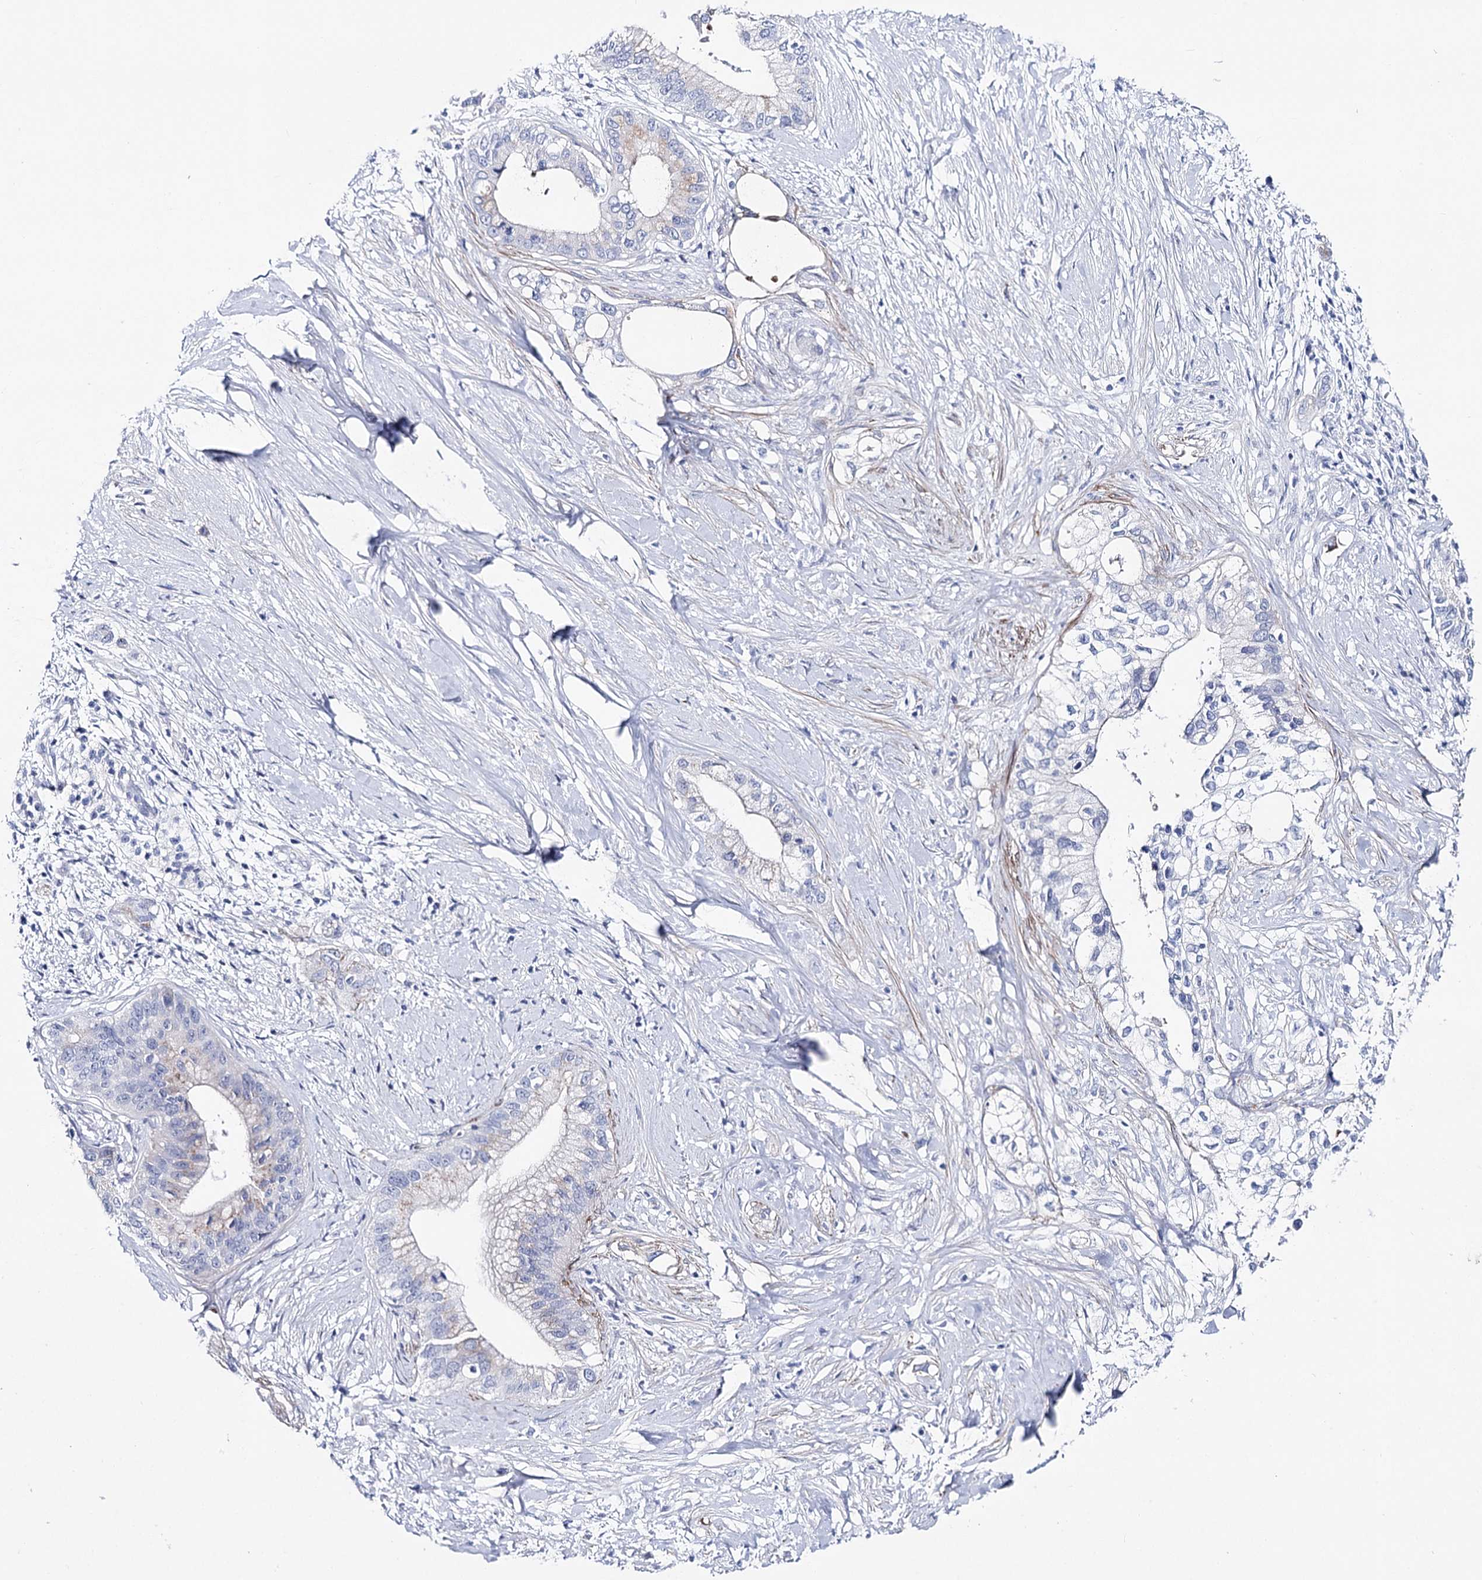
{"staining": {"intensity": "negative", "quantity": "none", "location": "none"}, "tissue": "pancreatic cancer", "cell_type": "Tumor cells", "image_type": "cancer", "snomed": [{"axis": "morphology", "description": "Normal tissue, NOS"}, {"axis": "morphology", "description": "Adenocarcinoma, NOS"}, {"axis": "topography", "description": "Pancreas"}, {"axis": "topography", "description": "Peripheral nerve tissue"}], "caption": "Protein analysis of adenocarcinoma (pancreatic) shows no significant staining in tumor cells.", "gene": "ANKRD23", "patient": {"sex": "male", "age": 59}}